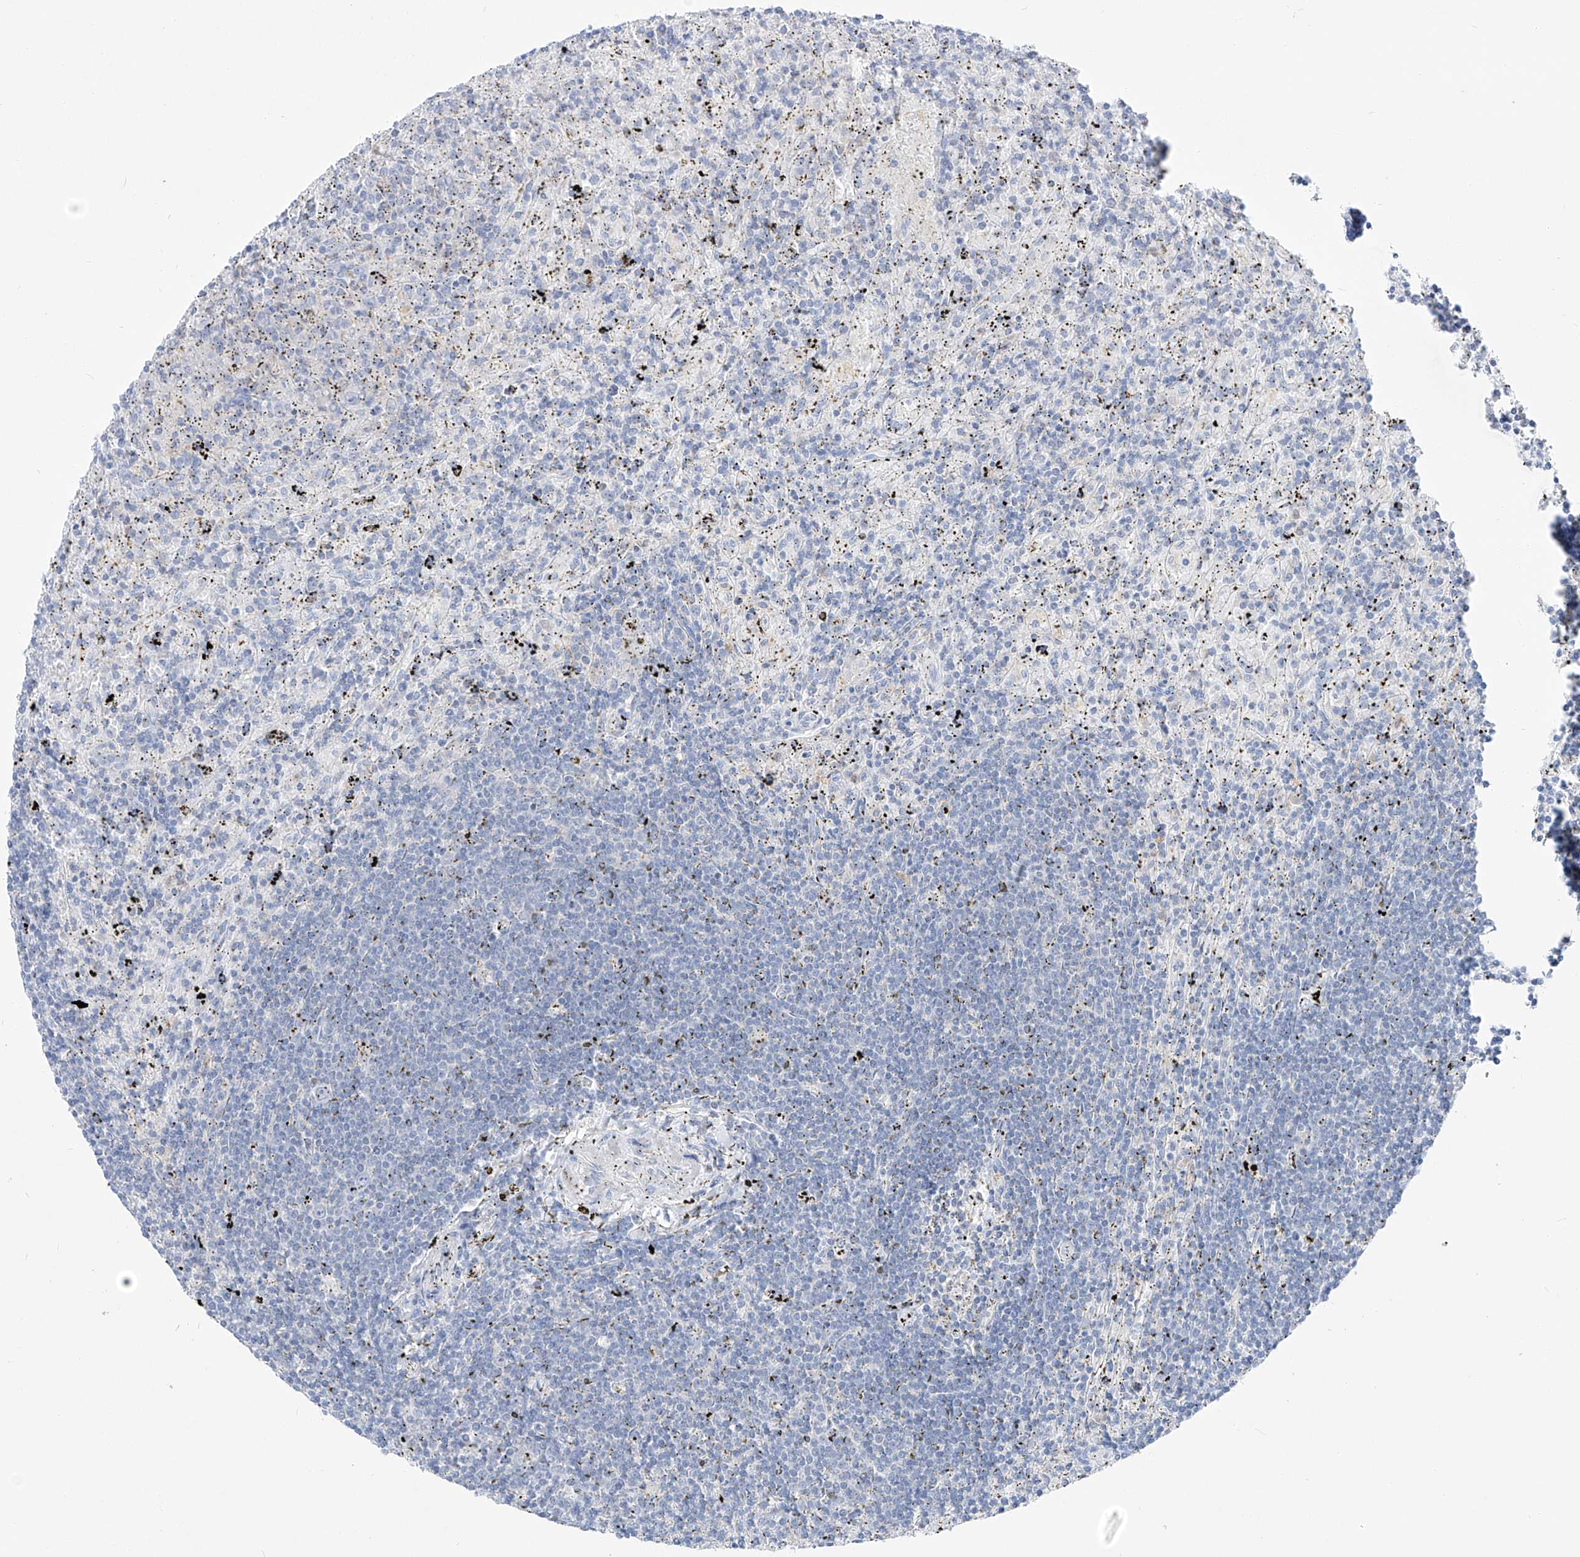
{"staining": {"intensity": "negative", "quantity": "none", "location": "none"}, "tissue": "lymphoma", "cell_type": "Tumor cells", "image_type": "cancer", "snomed": [{"axis": "morphology", "description": "Malignant lymphoma, non-Hodgkin's type, Low grade"}, {"axis": "topography", "description": "Spleen"}], "caption": "Tumor cells show no significant positivity in malignant lymphoma, non-Hodgkin's type (low-grade).", "gene": "UFL1", "patient": {"sex": "male", "age": 76}}